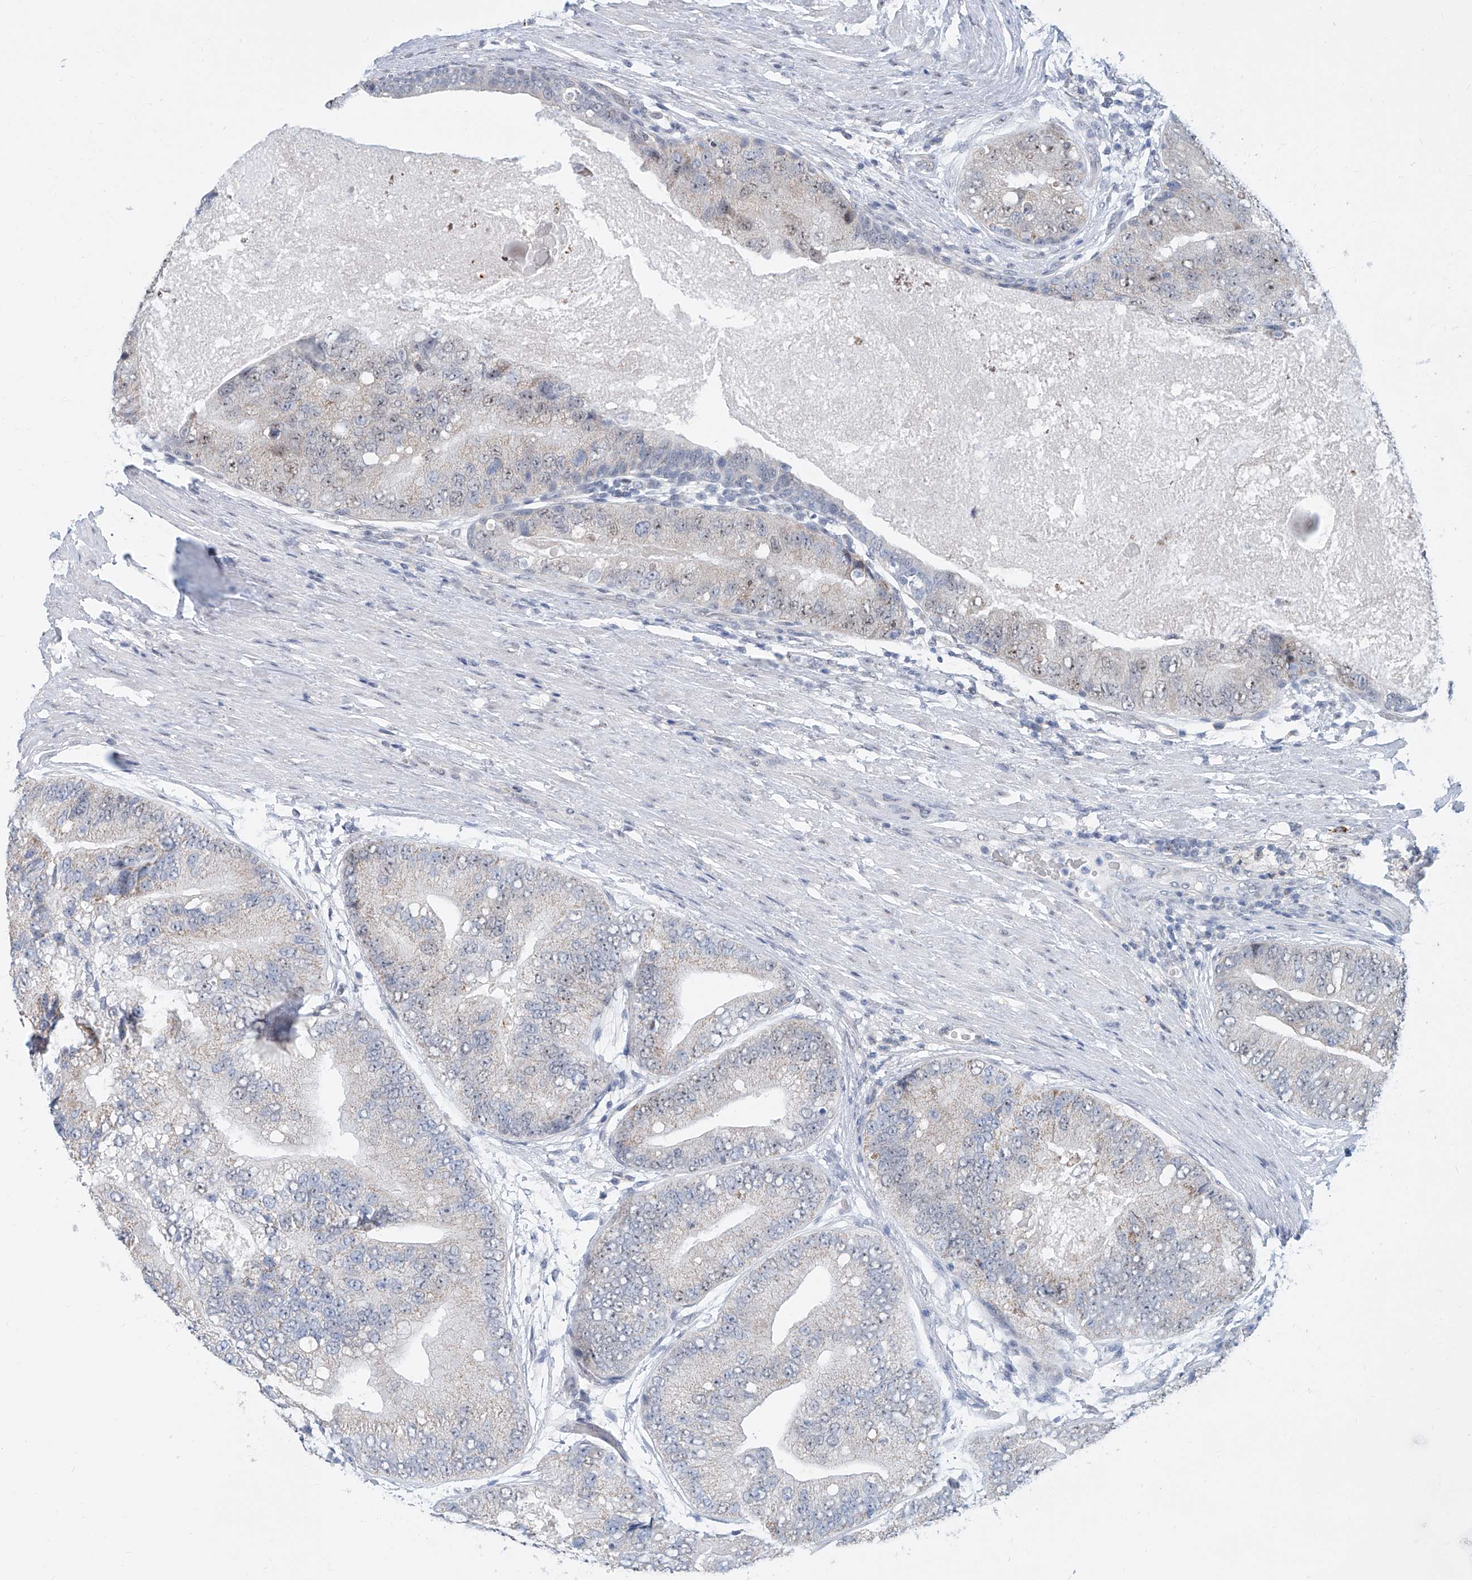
{"staining": {"intensity": "weak", "quantity": "25%-75%", "location": "cytoplasmic/membranous,nuclear"}, "tissue": "prostate cancer", "cell_type": "Tumor cells", "image_type": "cancer", "snomed": [{"axis": "morphology", "description": "Adenocarcinoma, High grade"}, {"axis": "topography", "description": "Prostate"}], "caption": "High-power microscopy captured an immunohistochemistry image of adenocarcinoma (high-grade) (prostate), revealing weak cytoplasmic/membranous and nuclear positivity in about 25%-75% of tumor cells.", "gene": "SDE2", "patient": {"sex": "male", "age": 70}}